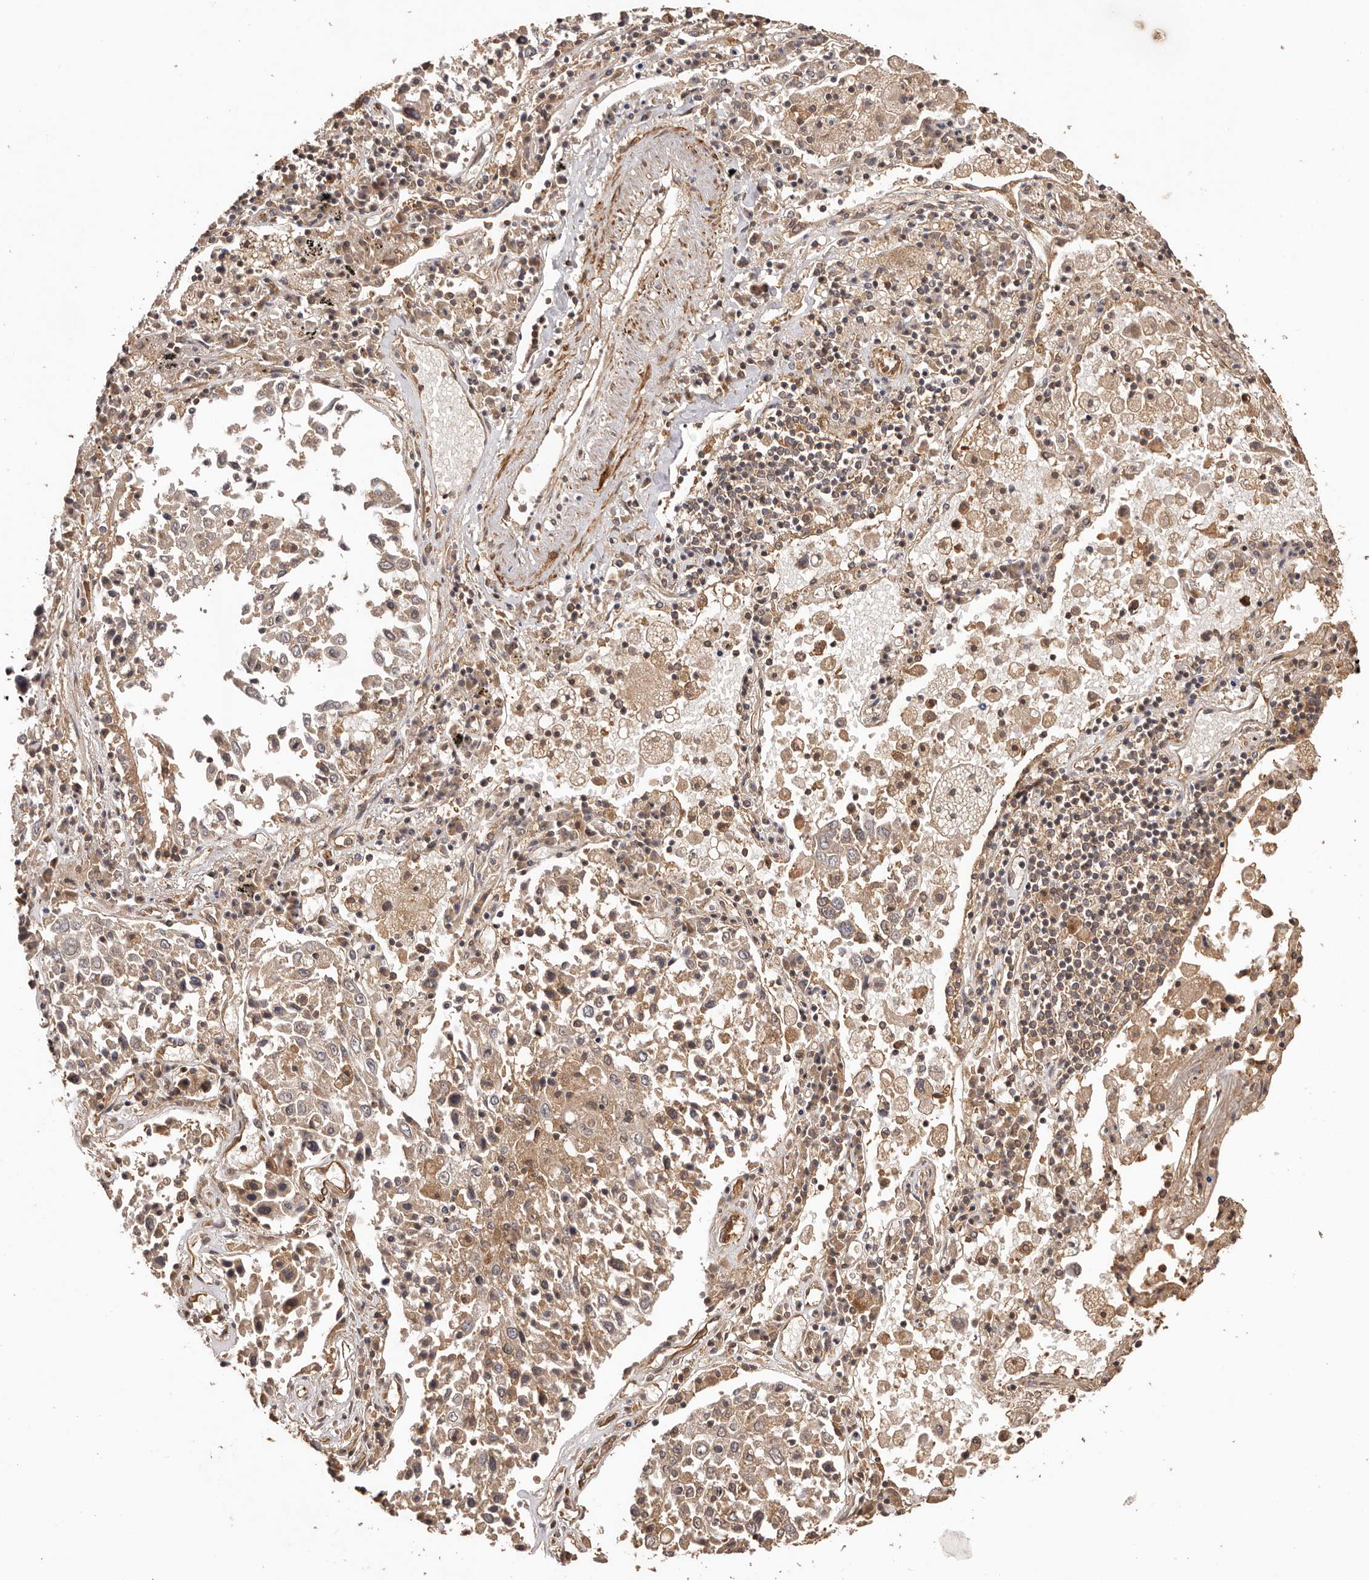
{"staining": {"intensity": "weak", "quantity": "25%-75%", "location": "cytoplasmic/membranous"}, "tissue": "lung cancer", "cell_type": "Tumor cells", "image_type": "cancer", "snomed": [{"axis": "morphology", "description": "Squamous cell carcinoma, NOS"}, {"axis": "topography", "description": "Lung"}], "caption": "There is low levels of weak cytoplasmic/membranous positivity in tumor cells of squamous cell carcinoma (lung), as demonstrated by immunohistochemical staining (brown color).", "gene": "UBR2", "patient": {"sex": "male", "age": 65}}